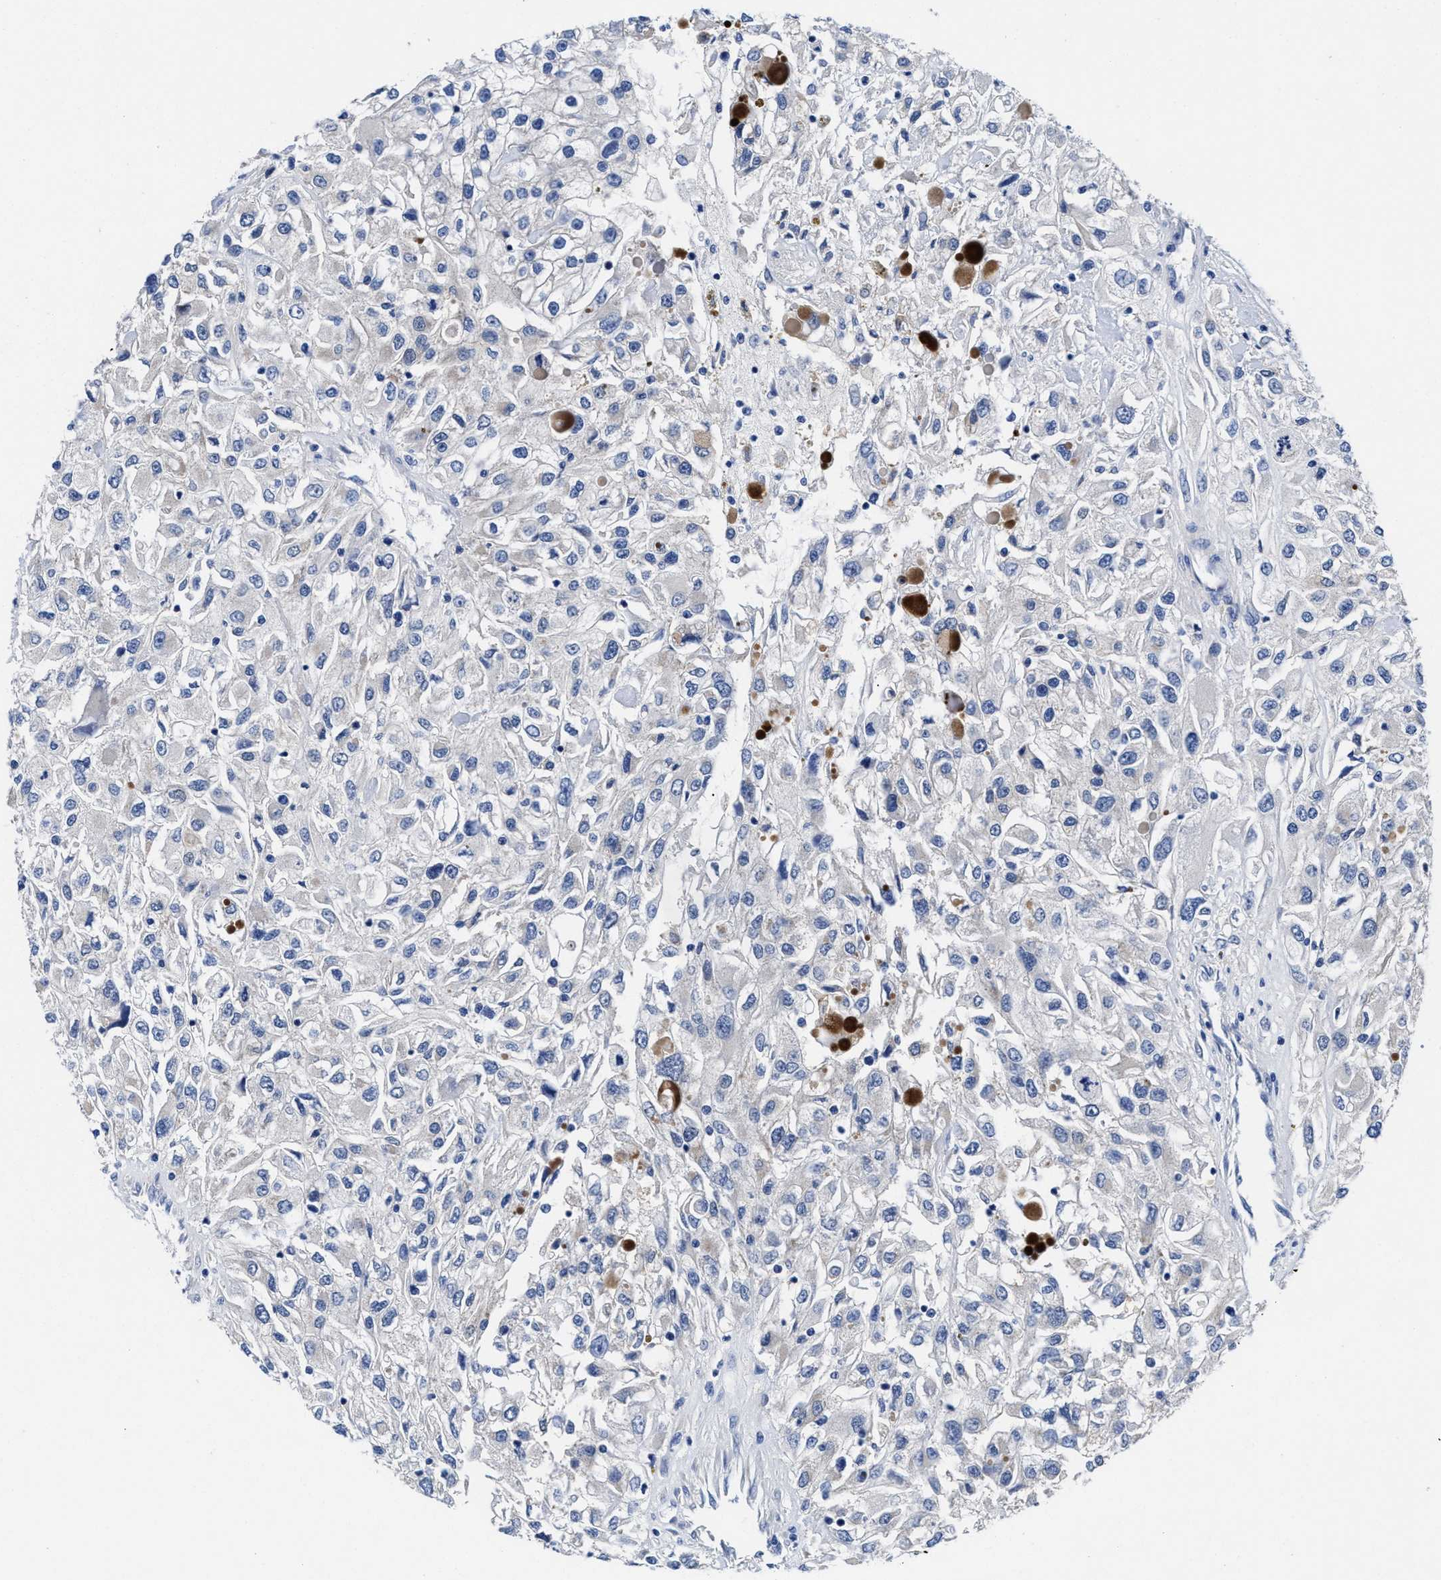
{"staining": {"intensity": "negative", "quantity": "none", "location": "none"}, "tissue": "renal cancer", "cell_type": "Tumor cells", "image_type": "cancer", "snomed": [{"axis": "morphology", "description": "Adenocarcinoma, NOS"}, {"axis": "topography", "description": "Kidney"}], "caption": "Immunohistochemistry photomicrograph of human renal adenocarcinoma stained for a protein (brown), which shows no expression in tumor cells.", "gene": "DHRS13", "patient": {"sex": "female", "age": 52}}